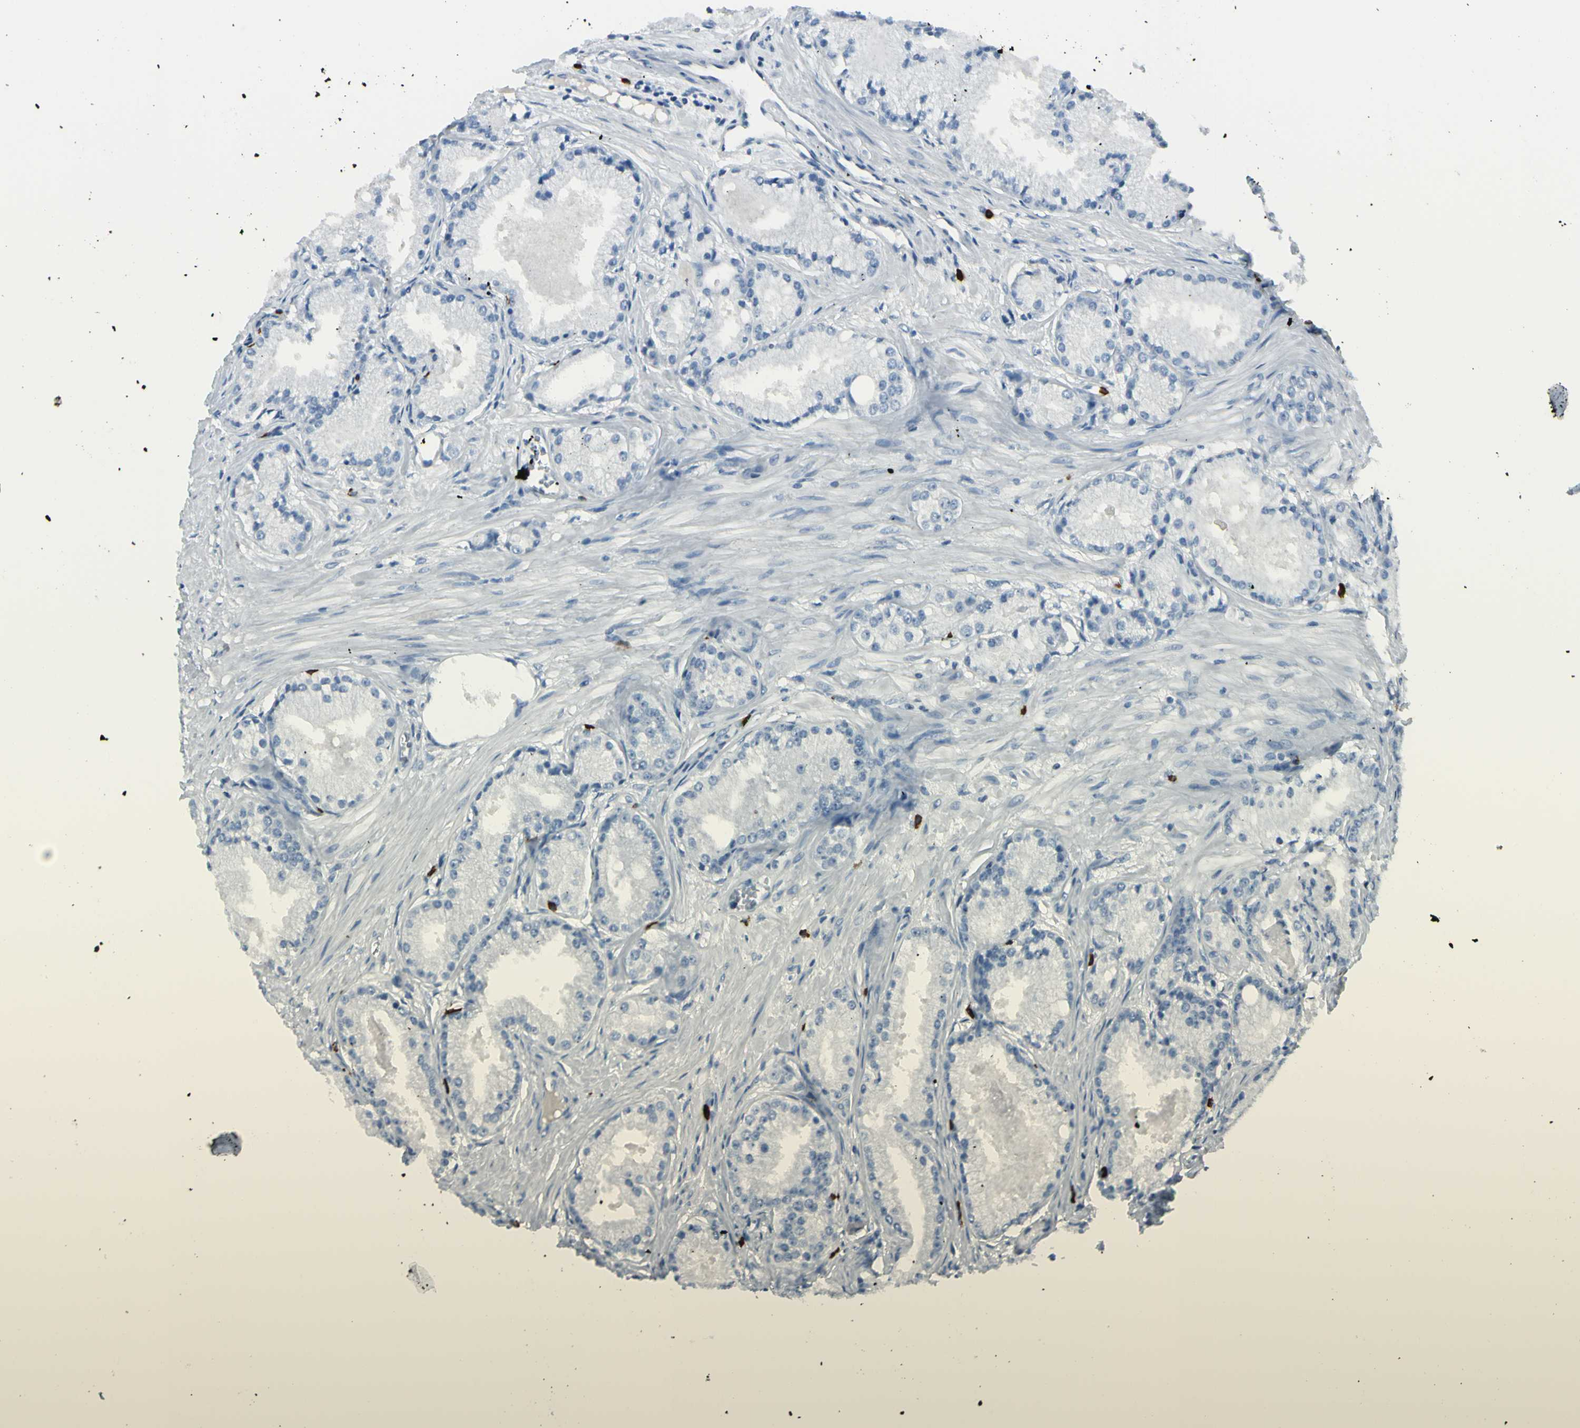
{"staining": {"intensity": "negative", "quantity": "none", "location": "none"}, "tissue": "prostate cancer", "cell_type": "Tumor cells", "image_type": "cancer", "snomed": [{"axis": "morphology", "description": "Adenocarcinoma, Low grade"}, {"axis": "topography", "description": "Prostate"}], "caption": "High power microscopy micrograph of an immunohistochemistry (IHC) micrograph of prostate cancer (low-grade adenocarcinoma), revealing no significant staining in tumor cells.", "gene": "DLG4", "patient": {"sex": "male", "age": 72}}